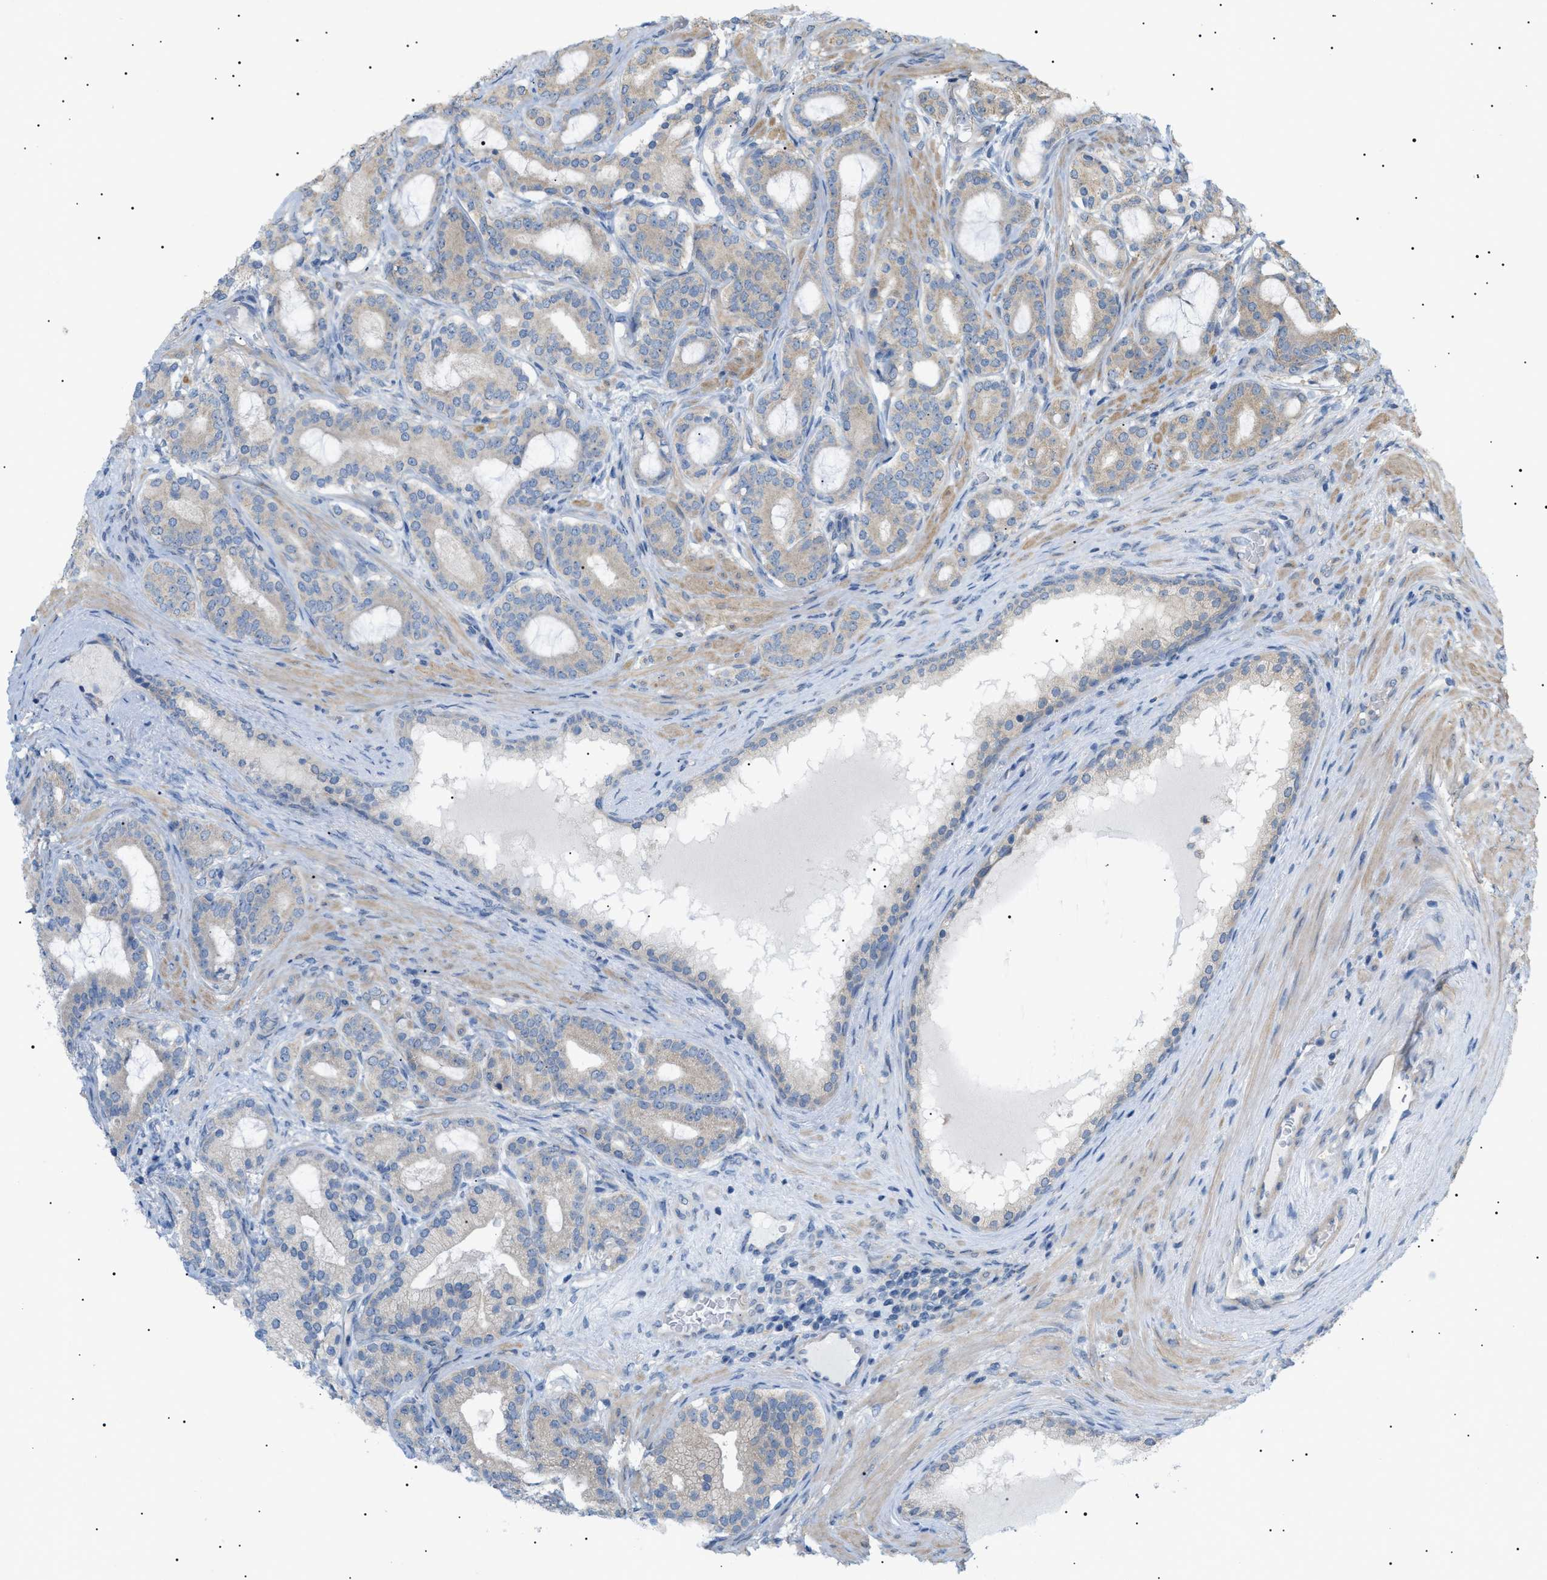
{"staining": {"intensity": "weak", "quantity": "<25%", "location": "cytoplasmic/membranous"}, "tissue": "prostate cancer", "cell_type": "Tumor cells", "image_type": "cancer", "snomed": [{"axis": "morphology", "description": "Adenocarcinoma, High grade"}, {"axis": "topography", "description": "Prostate"}], "caption": "Image shows no protein staining in tumor cells of prostate cancer (adenocarcinoma (high-grade)) tissue.", "gene": "IRS2", "patient": {"sex": "male", "age": 60}}